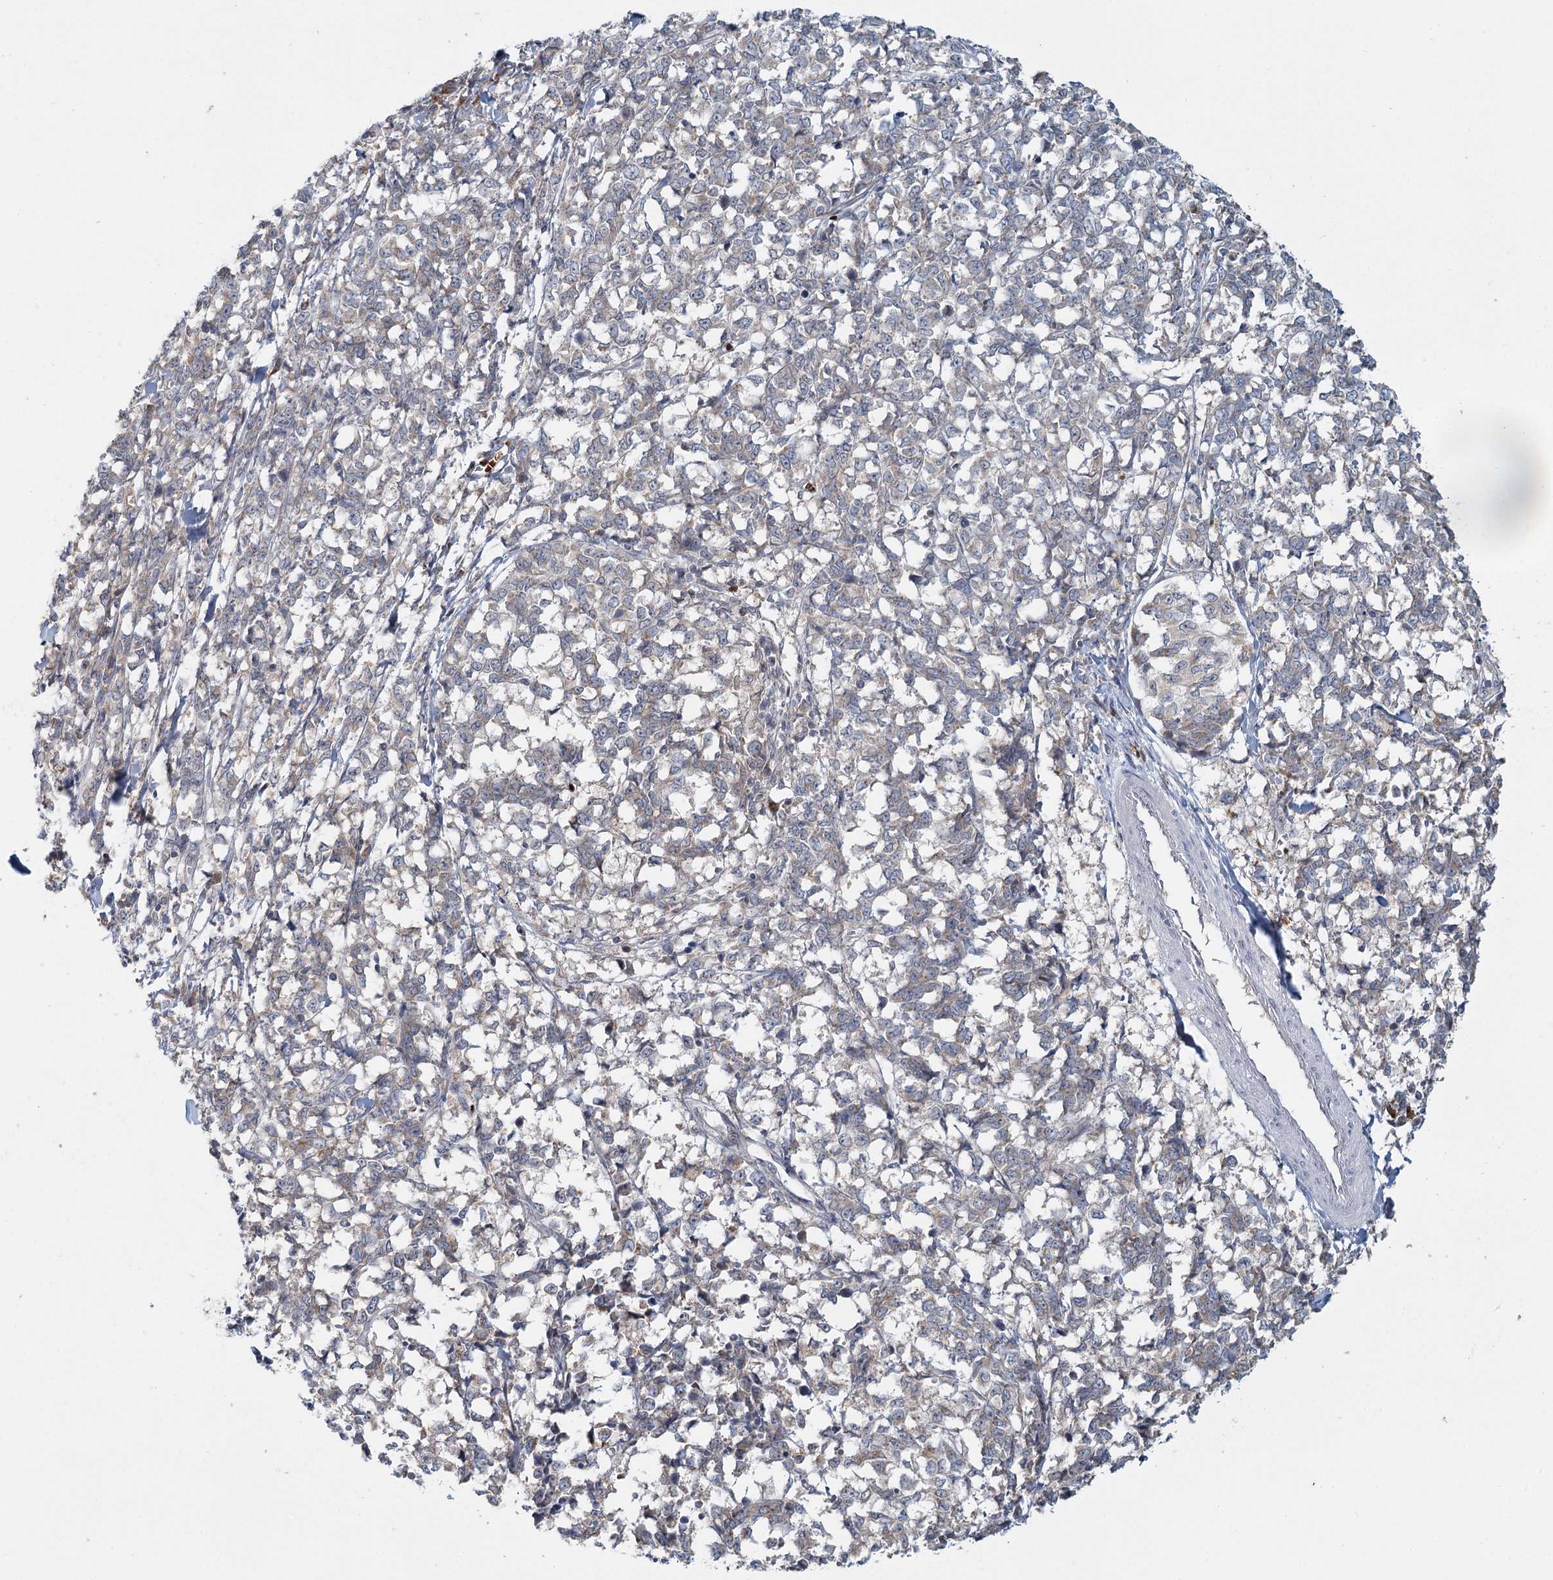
{"staining": {"intensity": "weak", "quantity": "<25%", "location": "cytoplasmic/membranous"}, "tissue": "melanoma", "cell_type": "Tumor cells", "image_type": "cancer", "snomed": [{"axis": "morphology", "description": "Malignant melanoma, NOS"}, {"axis": "topography", "description": "Skin"}], "caption": "Immunohistochemical staining of malignant melanoma shows no significant positivity in tumor cells.", "gene": "ADK", "patient": {"sex": "female", "age": 72}}